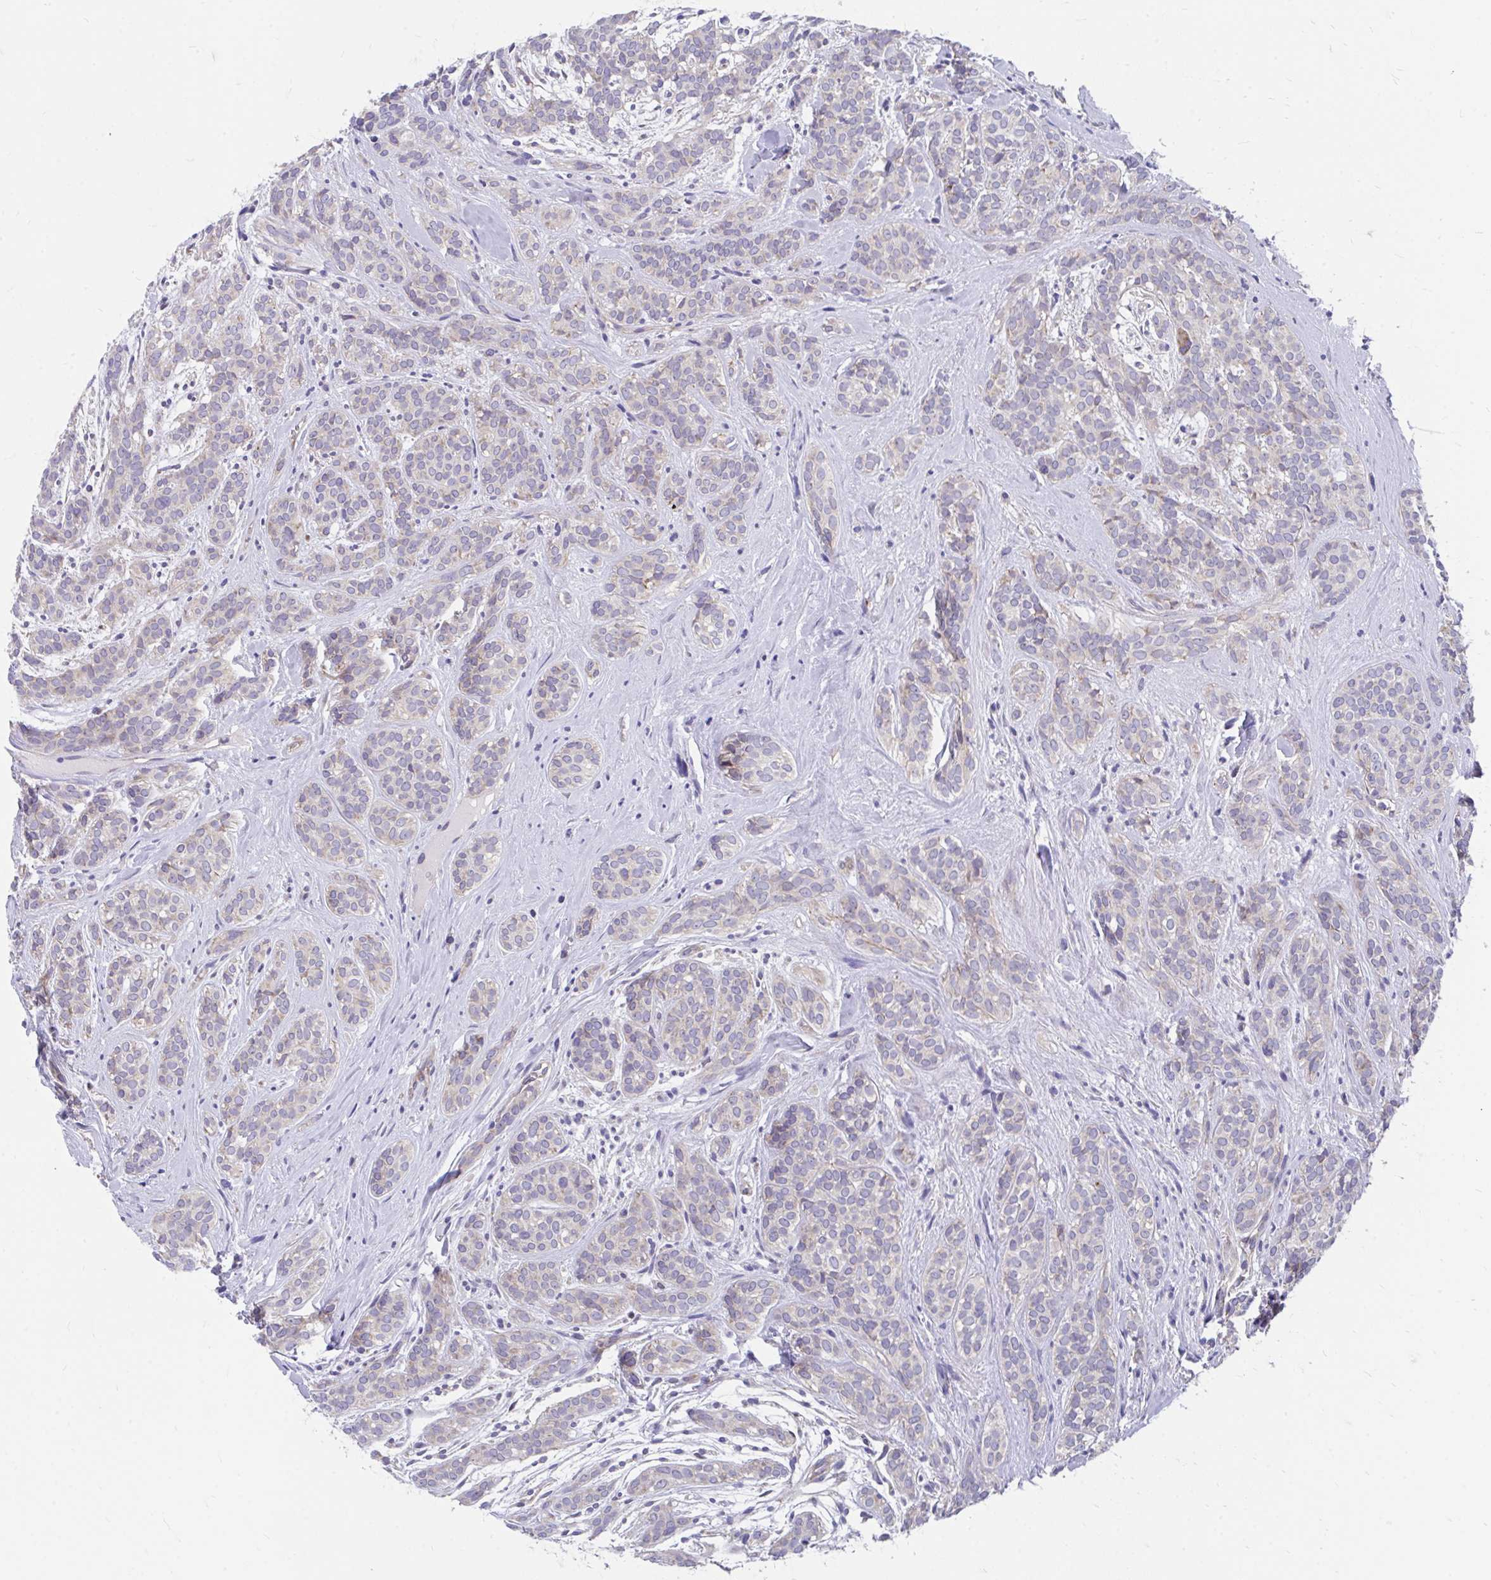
{"staining": {"intensity": "strong", "quantity": "<25%", "location": "cytoplasmic/membranous"}, "tissue": "head and neck cancer", "cell_type": "Tumor cells", "image_type": "cancer", "snomed": [{"axis": "morphology", "description": "Adenocarcinoma, NOS"}, {"axis": "topography", "description": "Head-Neck"}], "caption": "IHC photomicrograph of neoplastic tissue: head and neck cancer (adenocarcinoma) stained using IHC exhibits medium levels of strong protein expression localized specifically in the cytoplasmic/membranous of tumor cells, appearing as a cytoplasmic/membranous brown color.", "gene": "FHIP1B", "patient": {"sex": "female", "age": 57}}